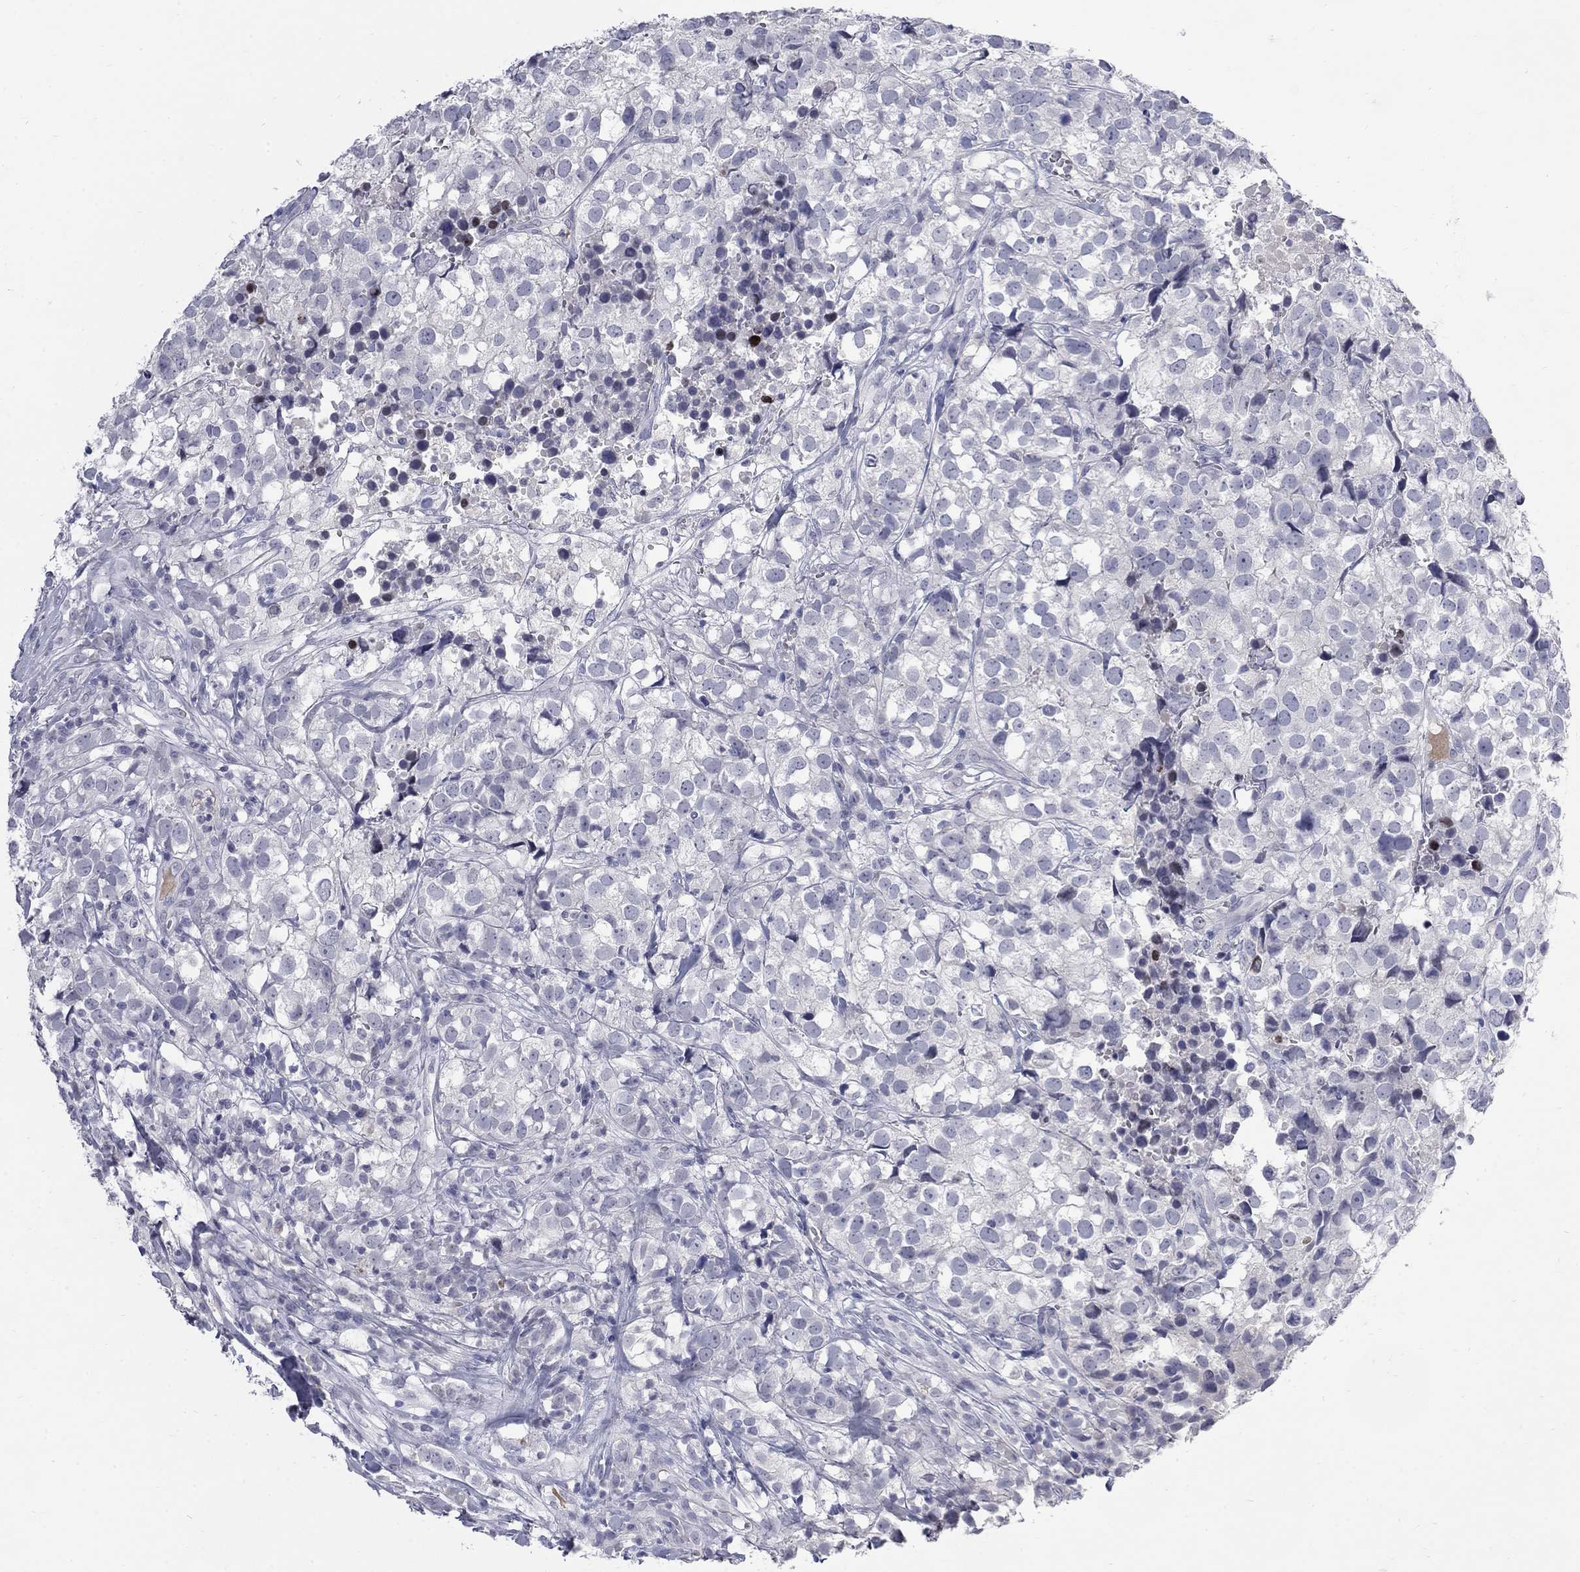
{"staining": {"intensity": "negative", "quantity": "none", "location": "none"}, "tissue": "breast cancer", "cell_type": "Tumor cells", "image_type": "cancer", "snomed": [{"axis": "morphology", "description": "Duct carcinoma"}, {"axis": "topography", "description": "Breast"}], "caption": "This is a image of IHC staining of infiltrating ductal carcinoma (breast), which shows no positivity in tumor cells.", "gene": "CTNND2", "patient": {"sex": "female", "age": 30}}